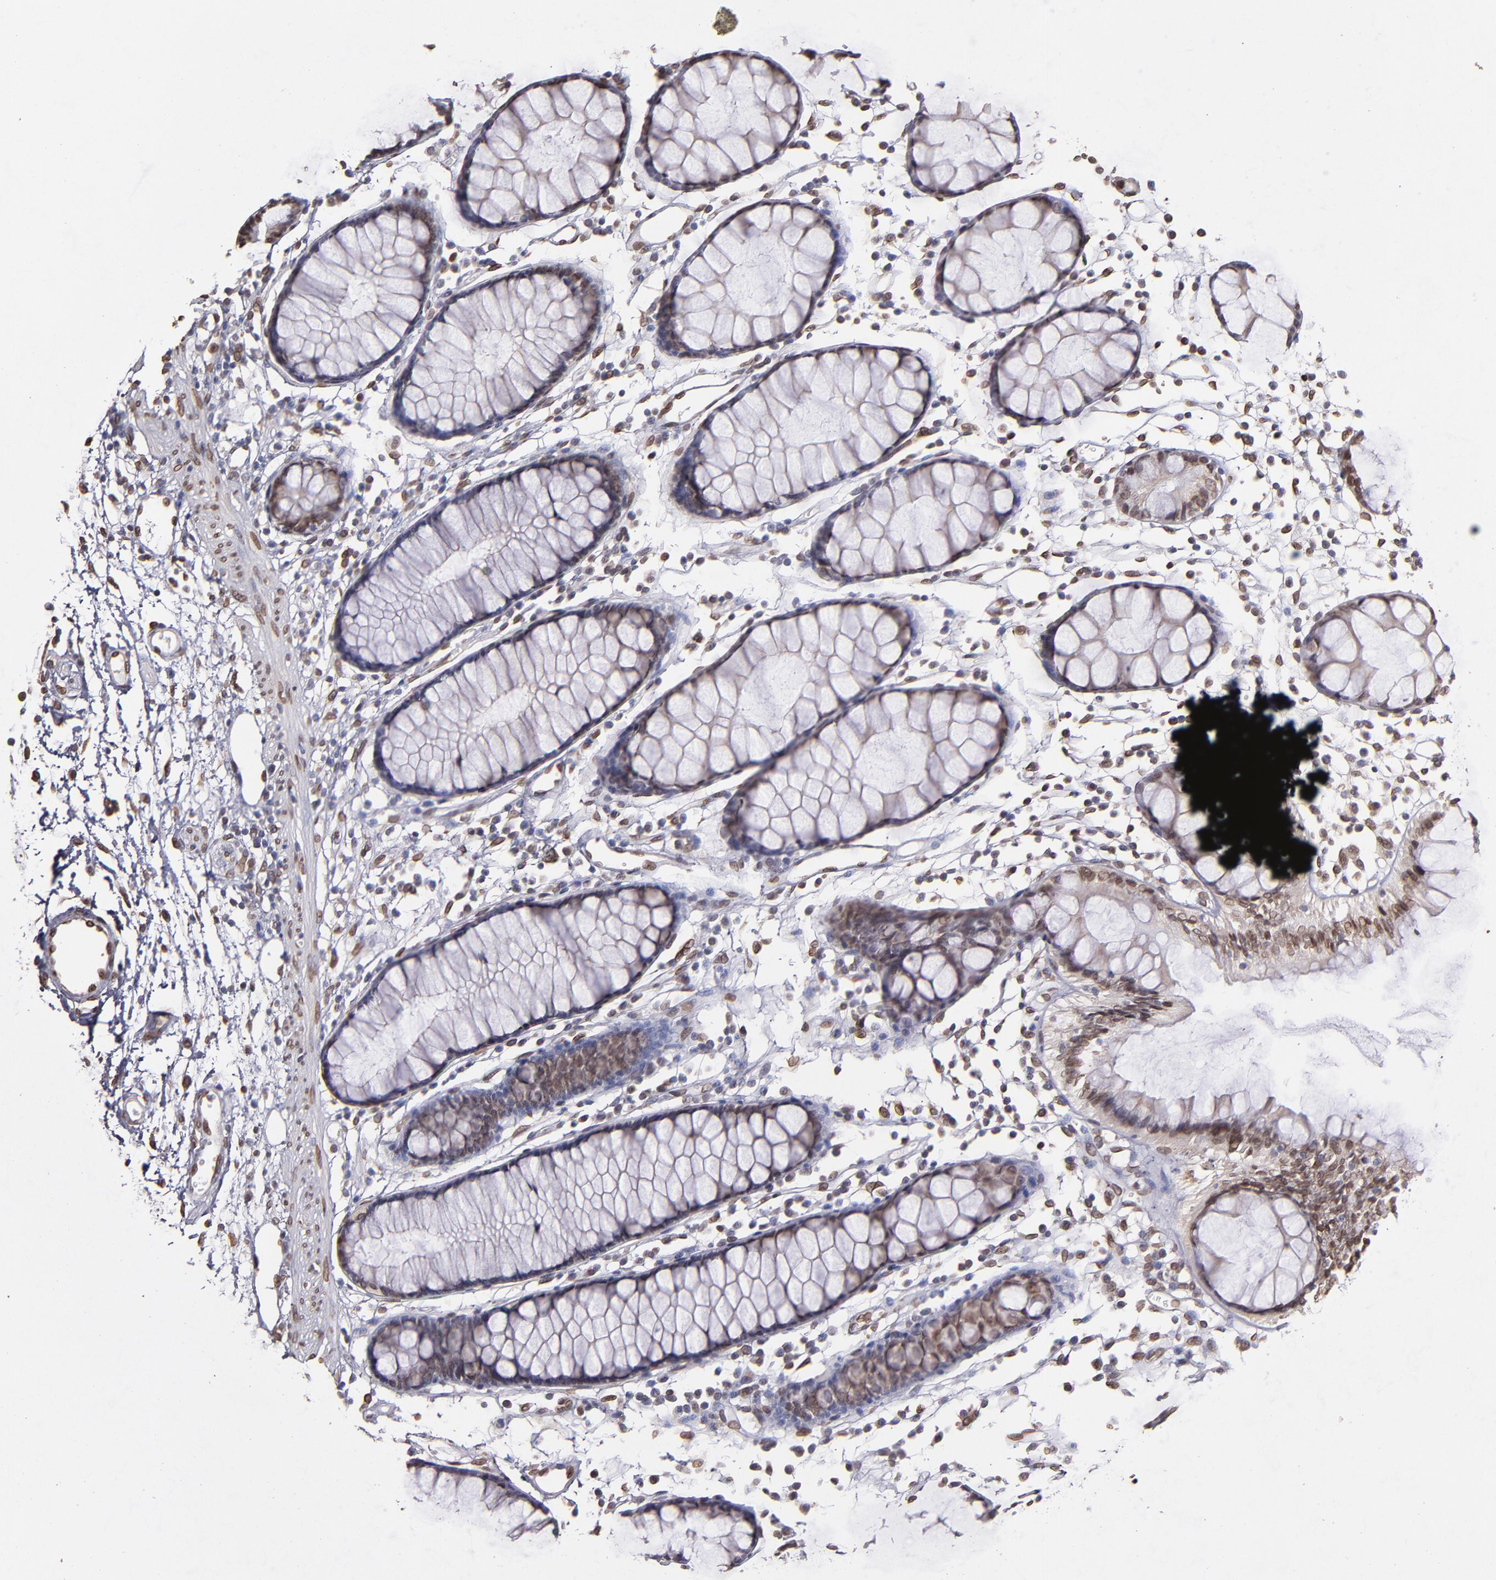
{"staining": {"intensity": "strong", "quantity": ">75%", "location": "cytoplasmic/membranous,nuclear"}, "tissue": "colon", "cell_type": "Endothelial cells", "image_type": "normal", "snomed": [{"axis": "morphology", "description": "Normal tissue, NOS"}, {"axis": "topography", "description": "Colon"}], "caption": "Immunohistochemistry (IHC) histopathology image of normal human colon stained for a protein (brown), which demonstrates high levels of strong cytoplasmic/membranous,nuclear expression in about >75% of endothelial cells.", "gene": "PUM3", "patient": {"sex": "female", "age": 78}}